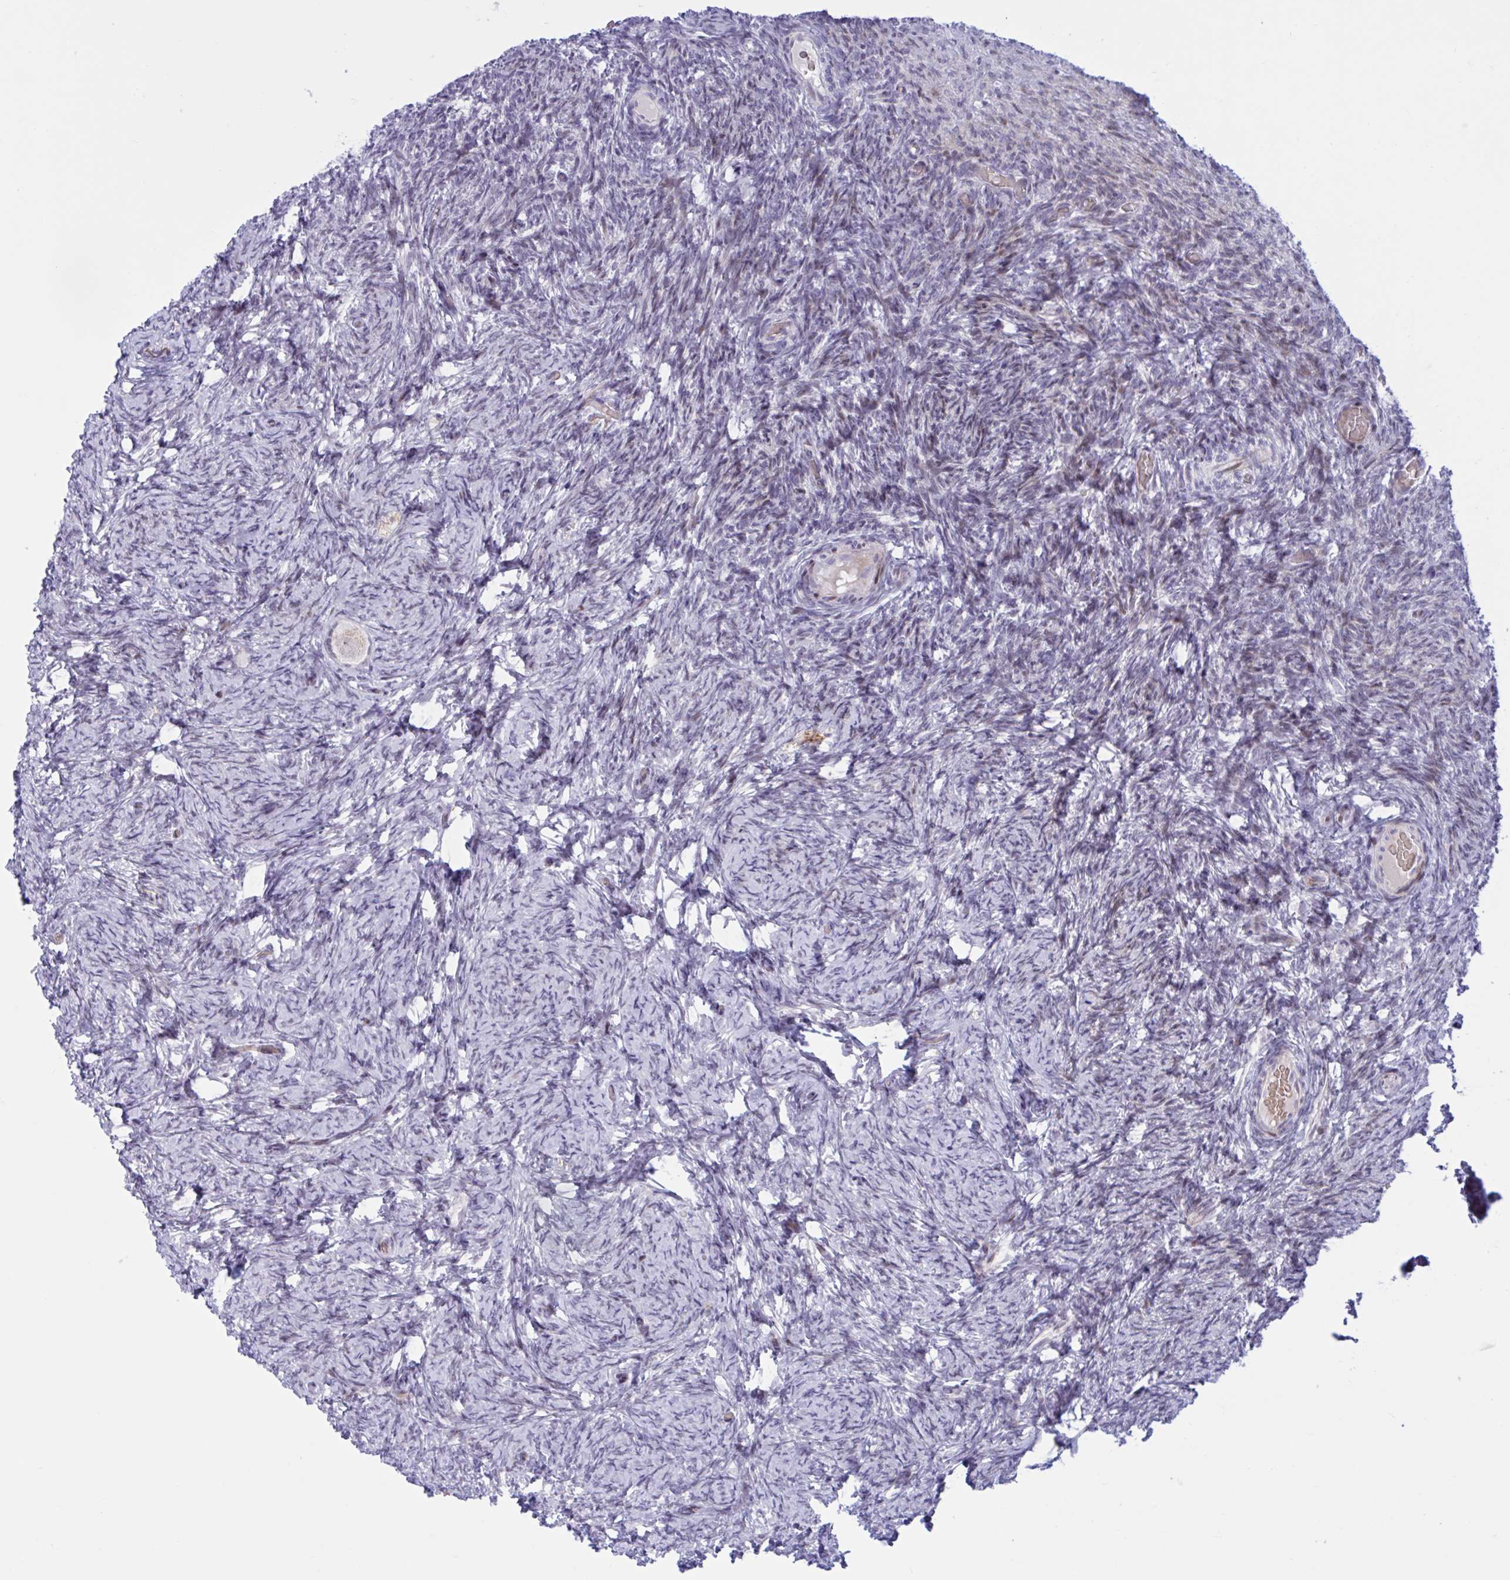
{"staining": {"intensity": "weak", "quantity": "25%-75%", "location": "nuclear"}, "tissue": "ovary", "cell_type": "Ovarian stroma cells", "image_type": "normal", "snomed": [{"axis": "morphology", "description": "Normal tissue, NOS"}, {"axis": "topography", "description": "Ovary"}], "caption": "Immunohistochemical staining of normal ovary demonstrates 25%-75% levels of weak nuclear protein staining in about 25%-75% of ovarian stroma cells. Using DAB (3,3'-diaminobenzidine) (brown) and hematoxylin (blue) stains, captured at high magnification using brightfield microscopy.", "gene": "RBL1", "patient": {"sex": "female", "age": 34}}